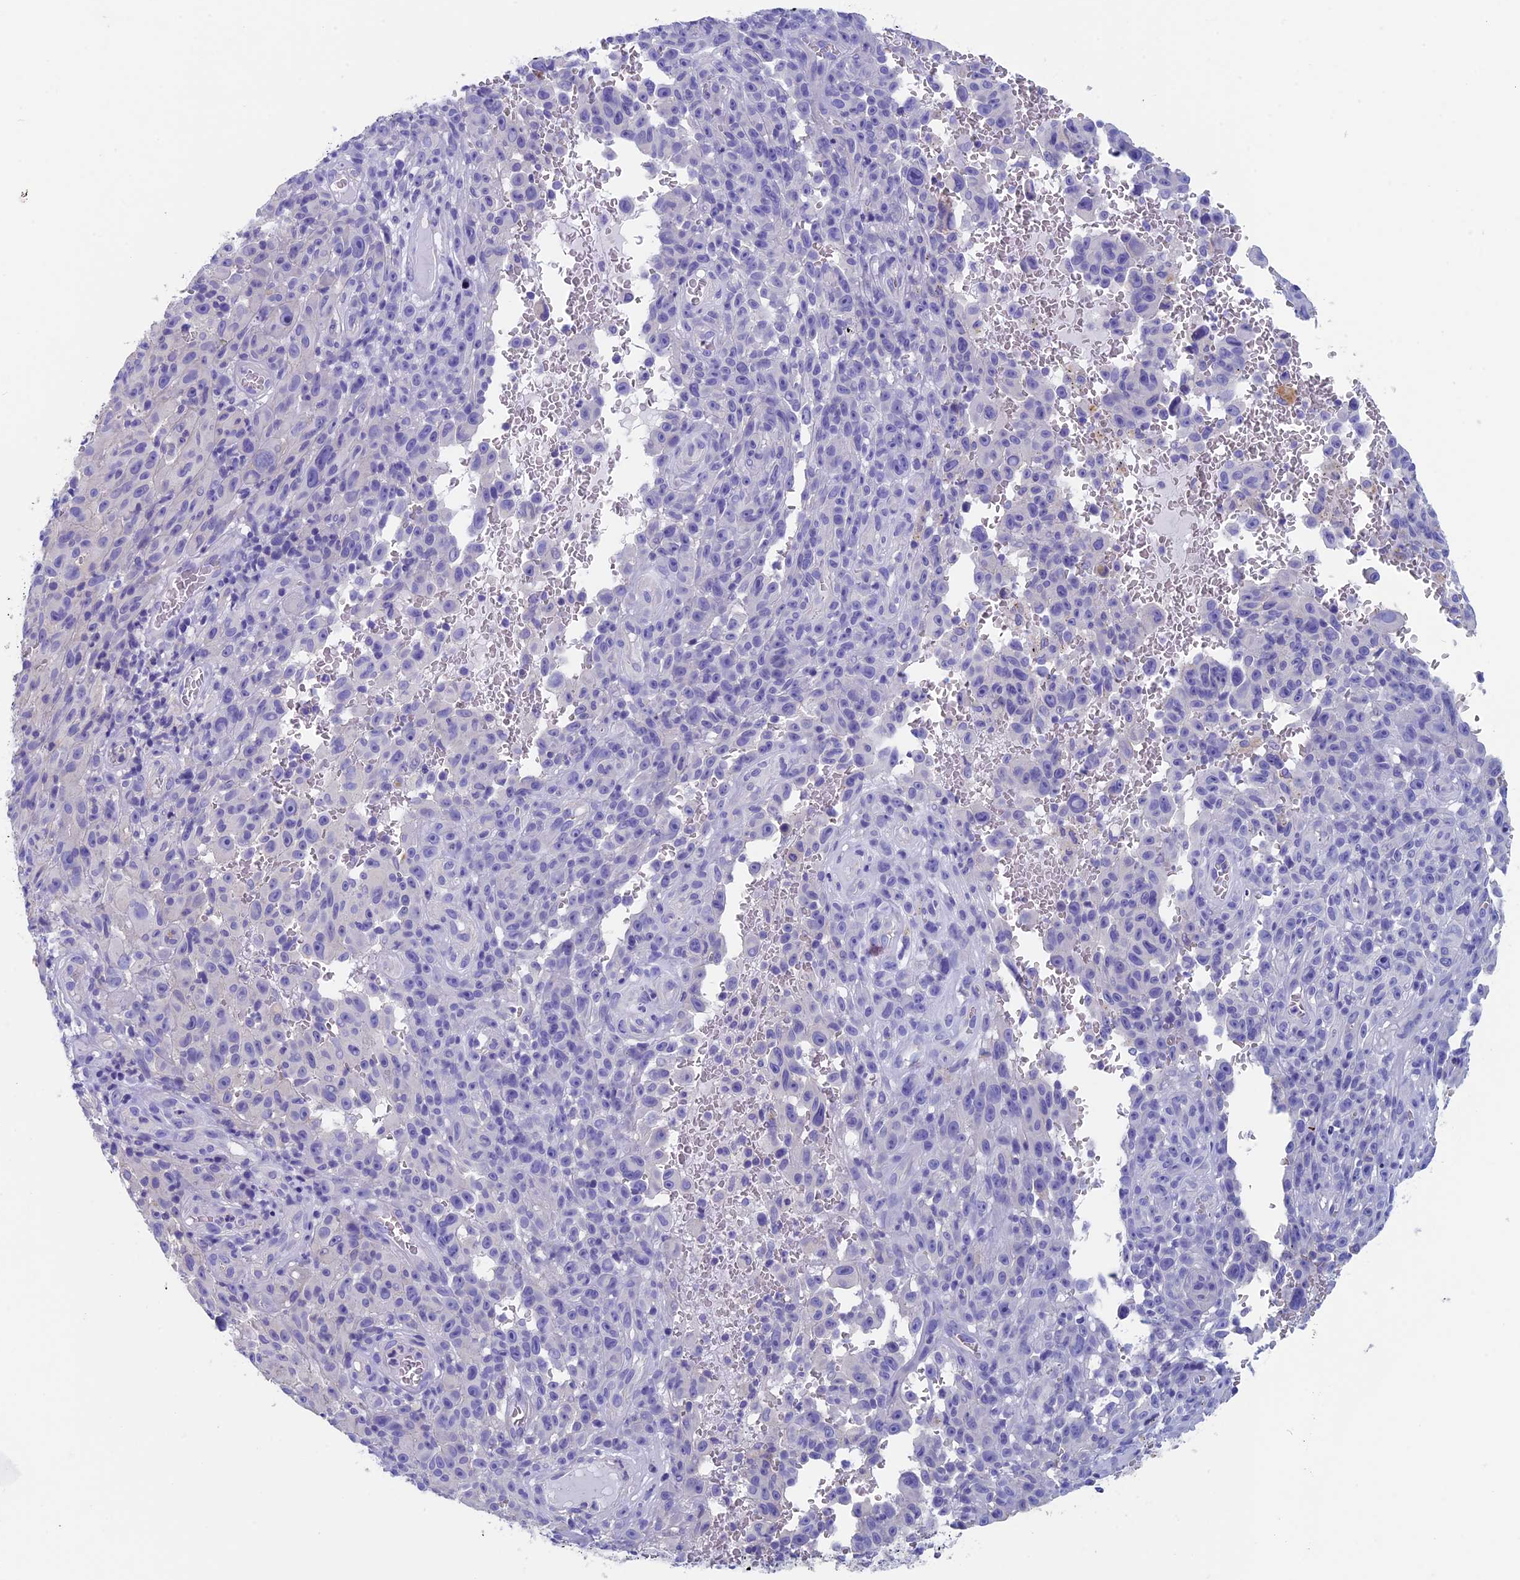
{"staining": {"intensity": "negative", "quantity": "none", "location": "none"}, "tissue": "melanoma", "cell_type": "Tumor cells", "image_type": "cancer", "snomed": [{"axis": "morphology", "description": "Malignant melanoma, NOS"}, {"axis": "topography", "description": "Skin"}], "caption": "Immunohistochemical staining of human melanoma displays no significant staining in tumor cells.", "gene": "ADH7", "patient": {"sex": "female", "age": 82}}